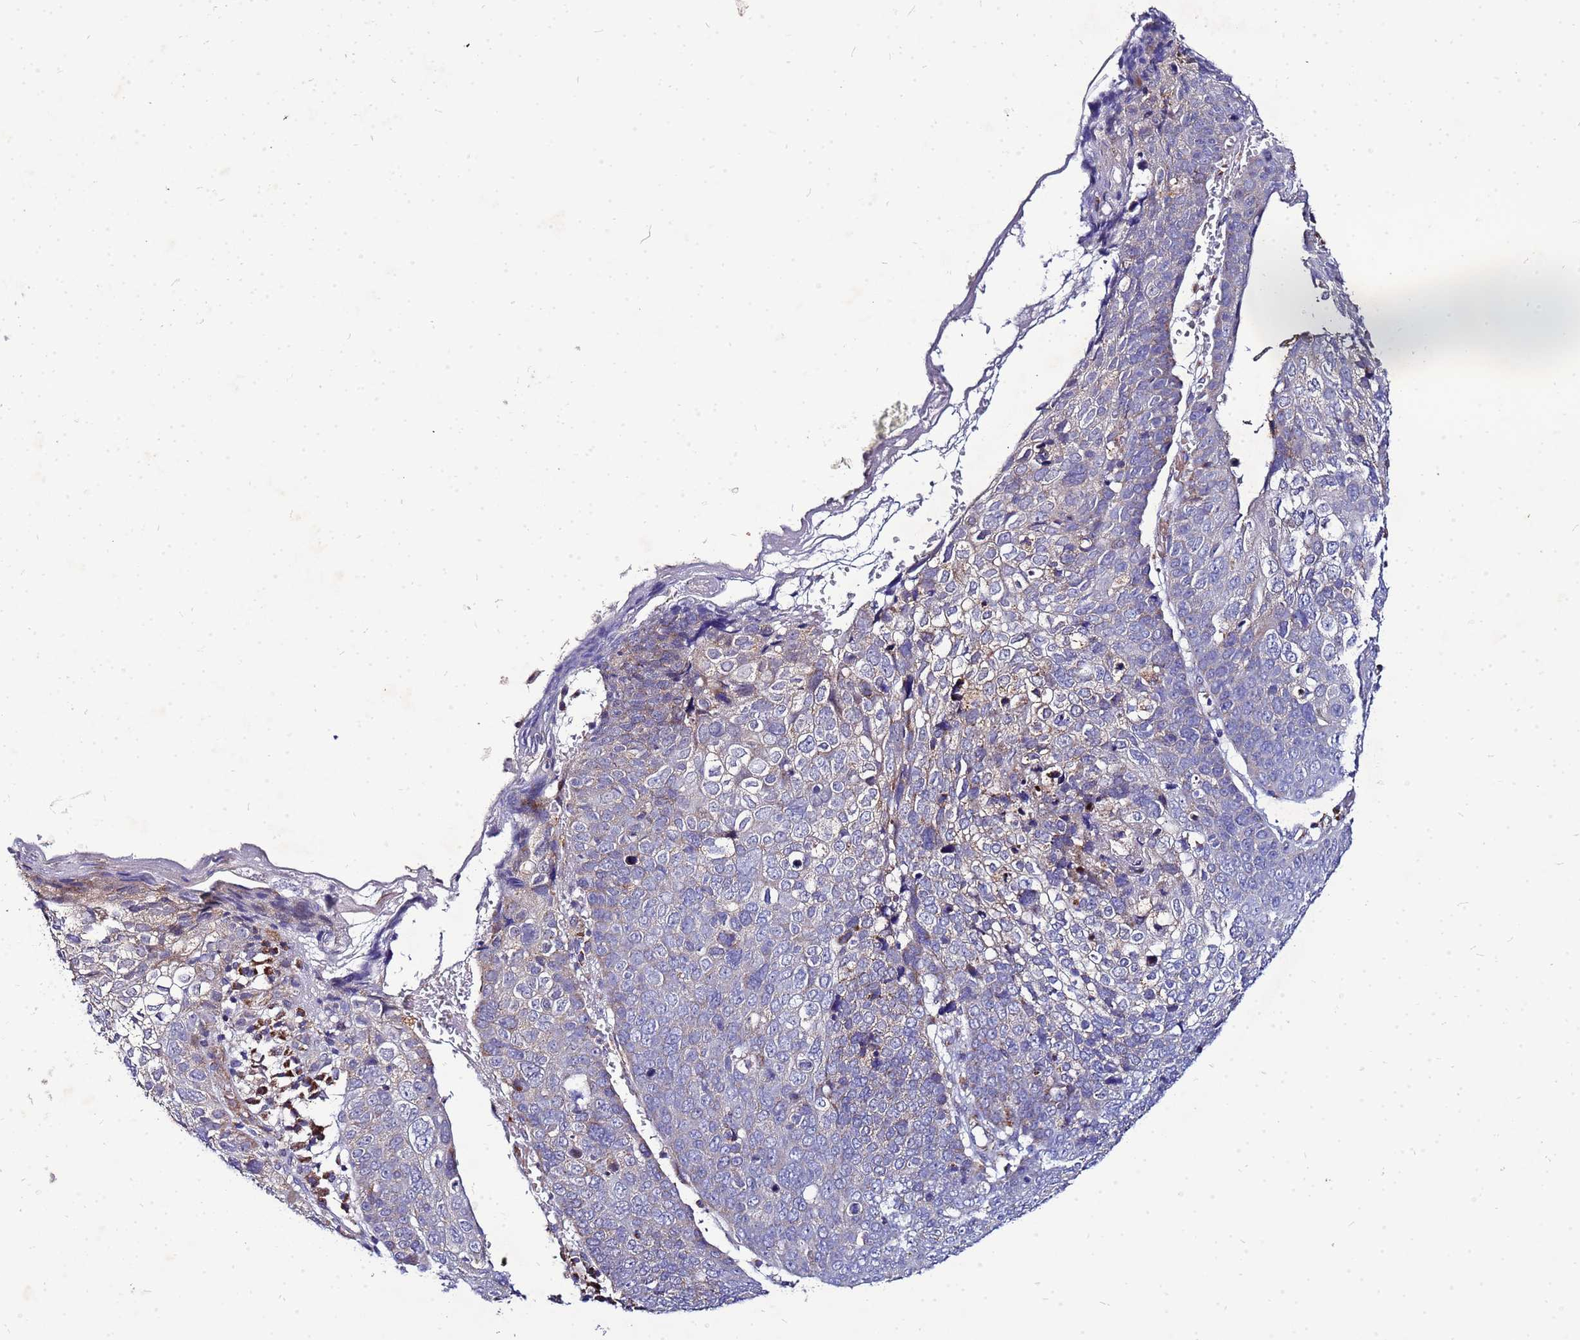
{"staining": {"intensity": "negative", "quantity": "none", "location": "none"}, "tissue": "skin cancer", "cell_type": "Tumor cells", "image_type": "cancer", "snomed": [{"axis": "morphology", "description": "Squamous cell carcinoma, NOS"}, {"axis": "topography", "description": "Skin"}], "caption": "This image is of skin cancer stained with immunohistochemistry to label a protein in brown with the nuclei are counter-stained blue. There is no positivity in tumor cells. (Immunohistochemistry, brightfield microscopy, high magnification).", "gene": "FAHD2A", "patient": {"sex": "male", "age": 71}}